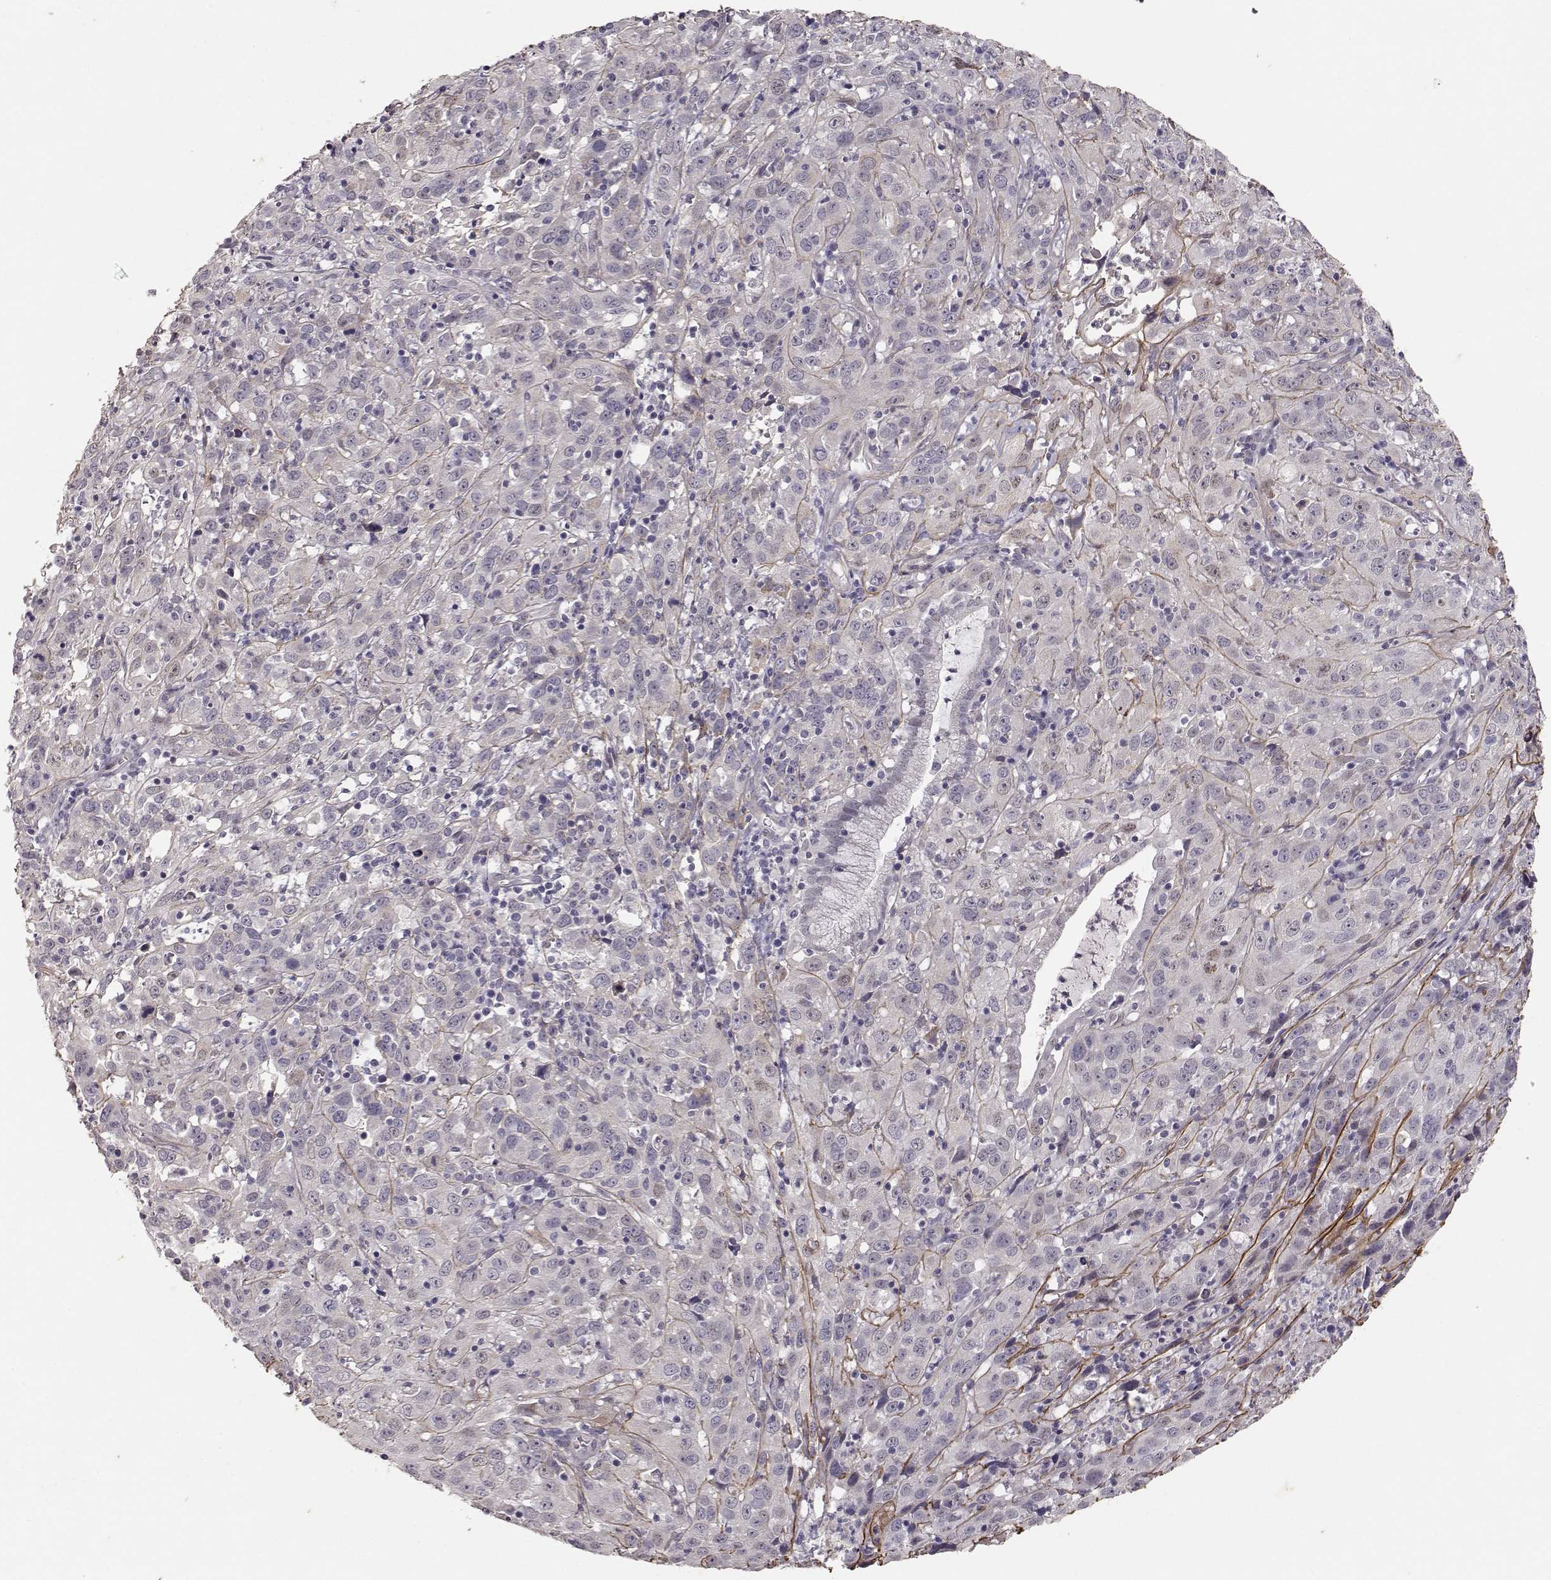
{"staining": {"intensity": "negative", "quantity": "none", "location": "none"}, "tissue": "cervical cancer", "cell_type": "Tumor cells", "image_type": "cancer", "snomed": [{"axis": "morphology", "description": "Squamous cell carcinoma, NOS"}, {"axis": "topography", "description": "Cervix"}], "caption": "Cervical squamous cell carcinoma was stained to show a protein in brown. There is no significant positivity in tumor cells.", "gene": "LAMA5", "patient": {"sex": "female", "age": 32}}